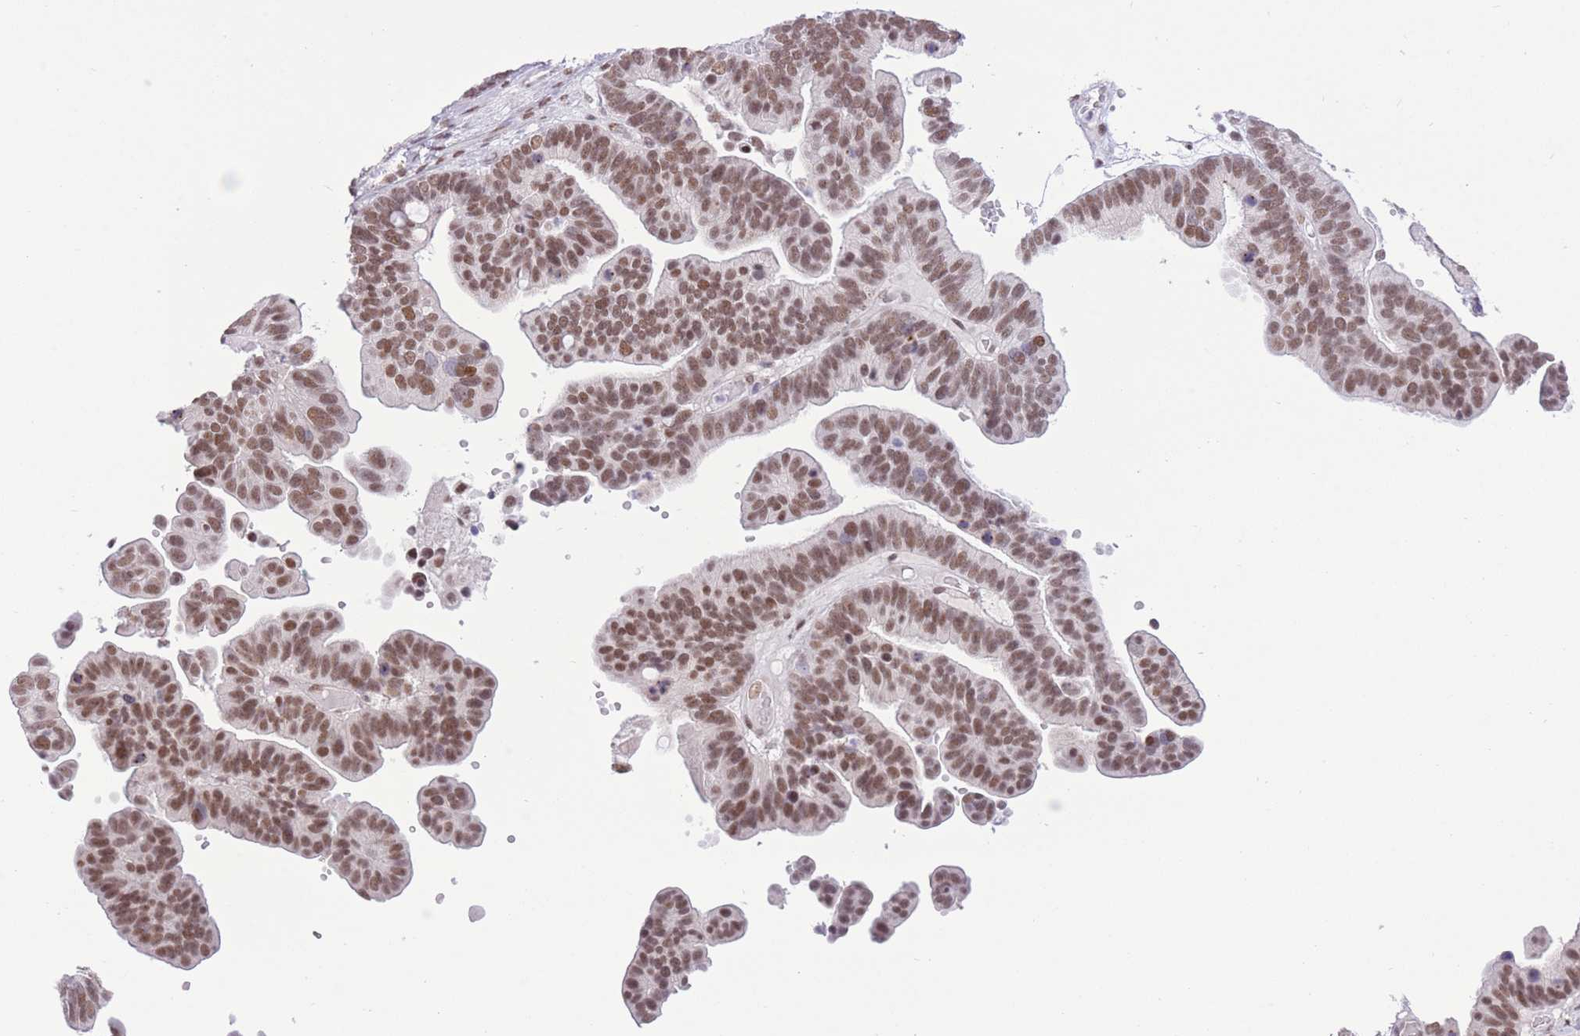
{"staining": {"intensity": "moderate", "quantity": ">75%", "location": "nuclear"}, "tissue": "ovarian cancer", "cell_type": "Tumor cells", "image_type": "cancer", "snomed": [{"axis": "morphology", "description": "Cystadenocarcinoma, serous, NOS"}, {"axis": "topography", "description": "Ovary"}], "caption": "About >75% of tumor cells in ovarian cancer demonstrate moderate nuclear protein staining as visualized by brown immunohistochemical staining.", "gene": "ZBED5", "patient": {"sex": "female", "age": 56}}